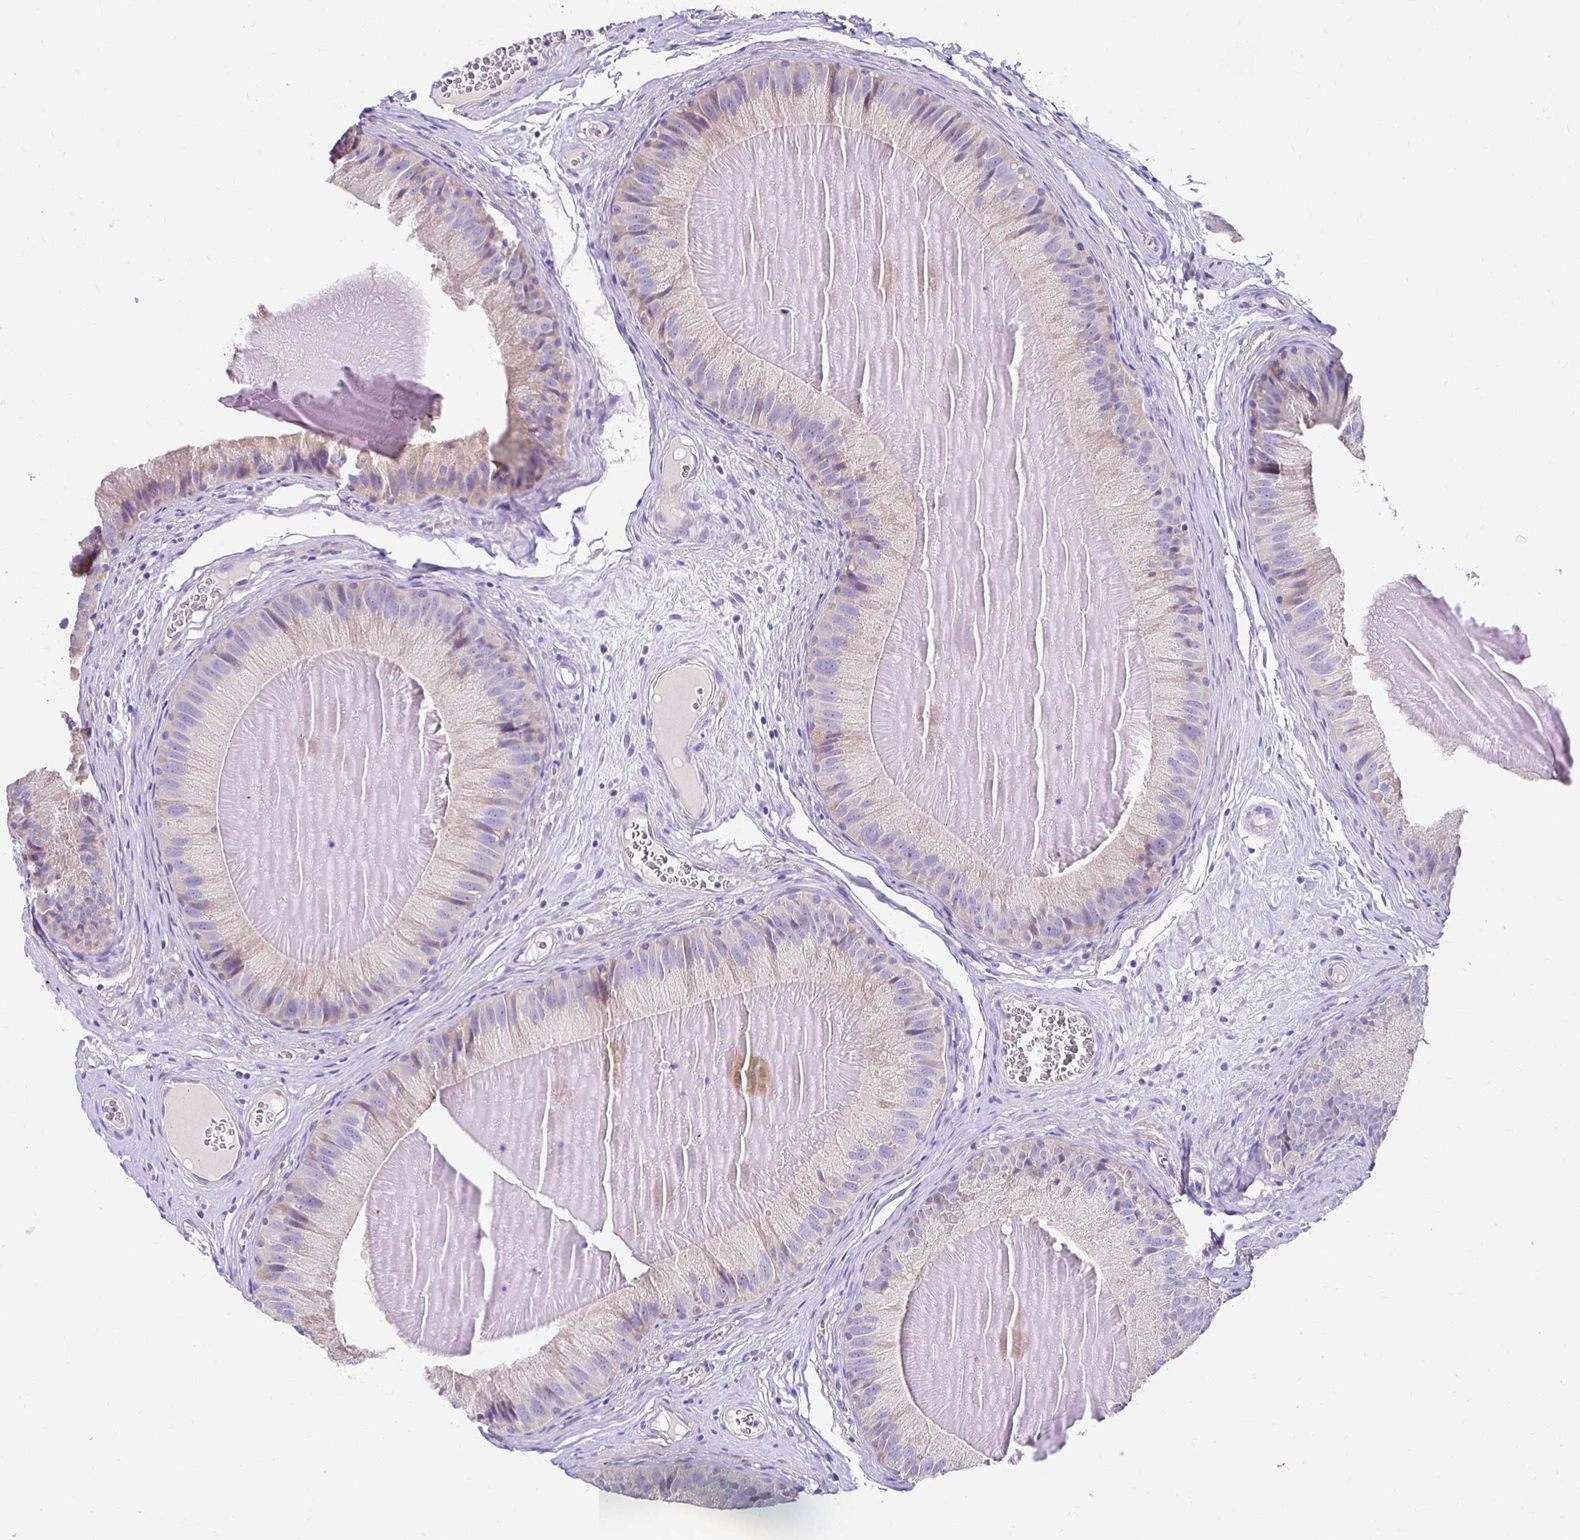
{"staining": {"intensity": "weak", "quantity": "<25%", "location": "cytoplasmic/membranous"}, "tissue": "epididymis", "cell_type": "Glandular cells", "image_type": "normal", "snomed": [{"axis": "morphology", "description": "Normal tissue, NOS"}, {"axis": "topography", "description": "Epididymis, spermatic cord, NOS"}], "caption": "A high-resolution micrograph shows immunohistochemistry (IHC) staining of benign epididymis, which exhibits no significant positivity in glandular cells. (DAB immunohistochemistry visualized using brightfield microscopy, high magnification).", "gene": "AKAP6", "patient": {"sex": "male", "age": 39}}